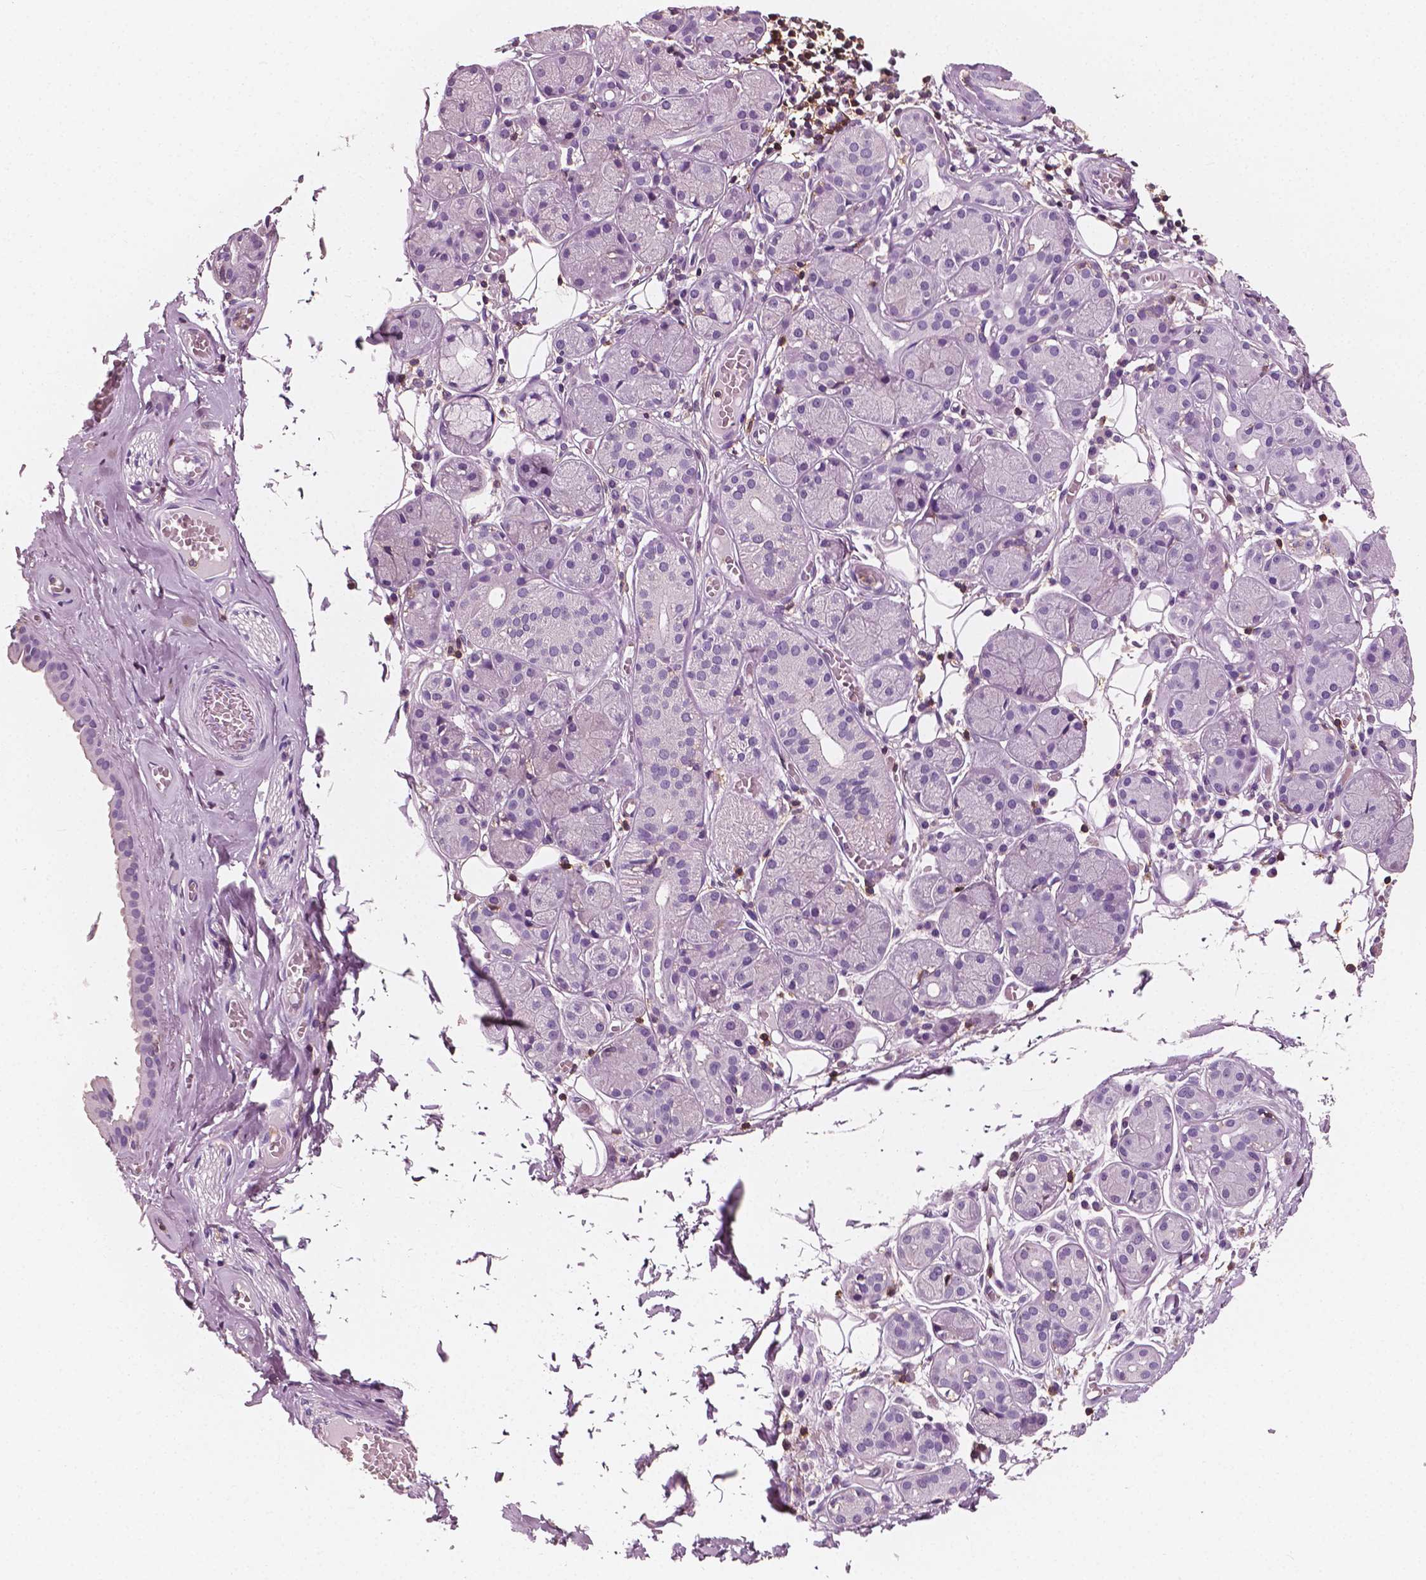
{"staining": {"intensity": "negative", "quantity": "none", "location": "none"}, "tissue": "salivary gland", "cell_type": "Glandular cells", "image_type": "normal", "snomed": [{"axis": "morphology", "description": "Normal tissue, NOS"}, {"axis": "topography", "description": "Salivary gland"}, {"axis": "topography", "description": "Peripheral nerve tissue"}], "caption": "Immunohistochemical staining of benign human salivary gland displays no significant staining in glandular cells.", "gene": "PTPRC", "patient": {"sex": "male", "age": 71}}